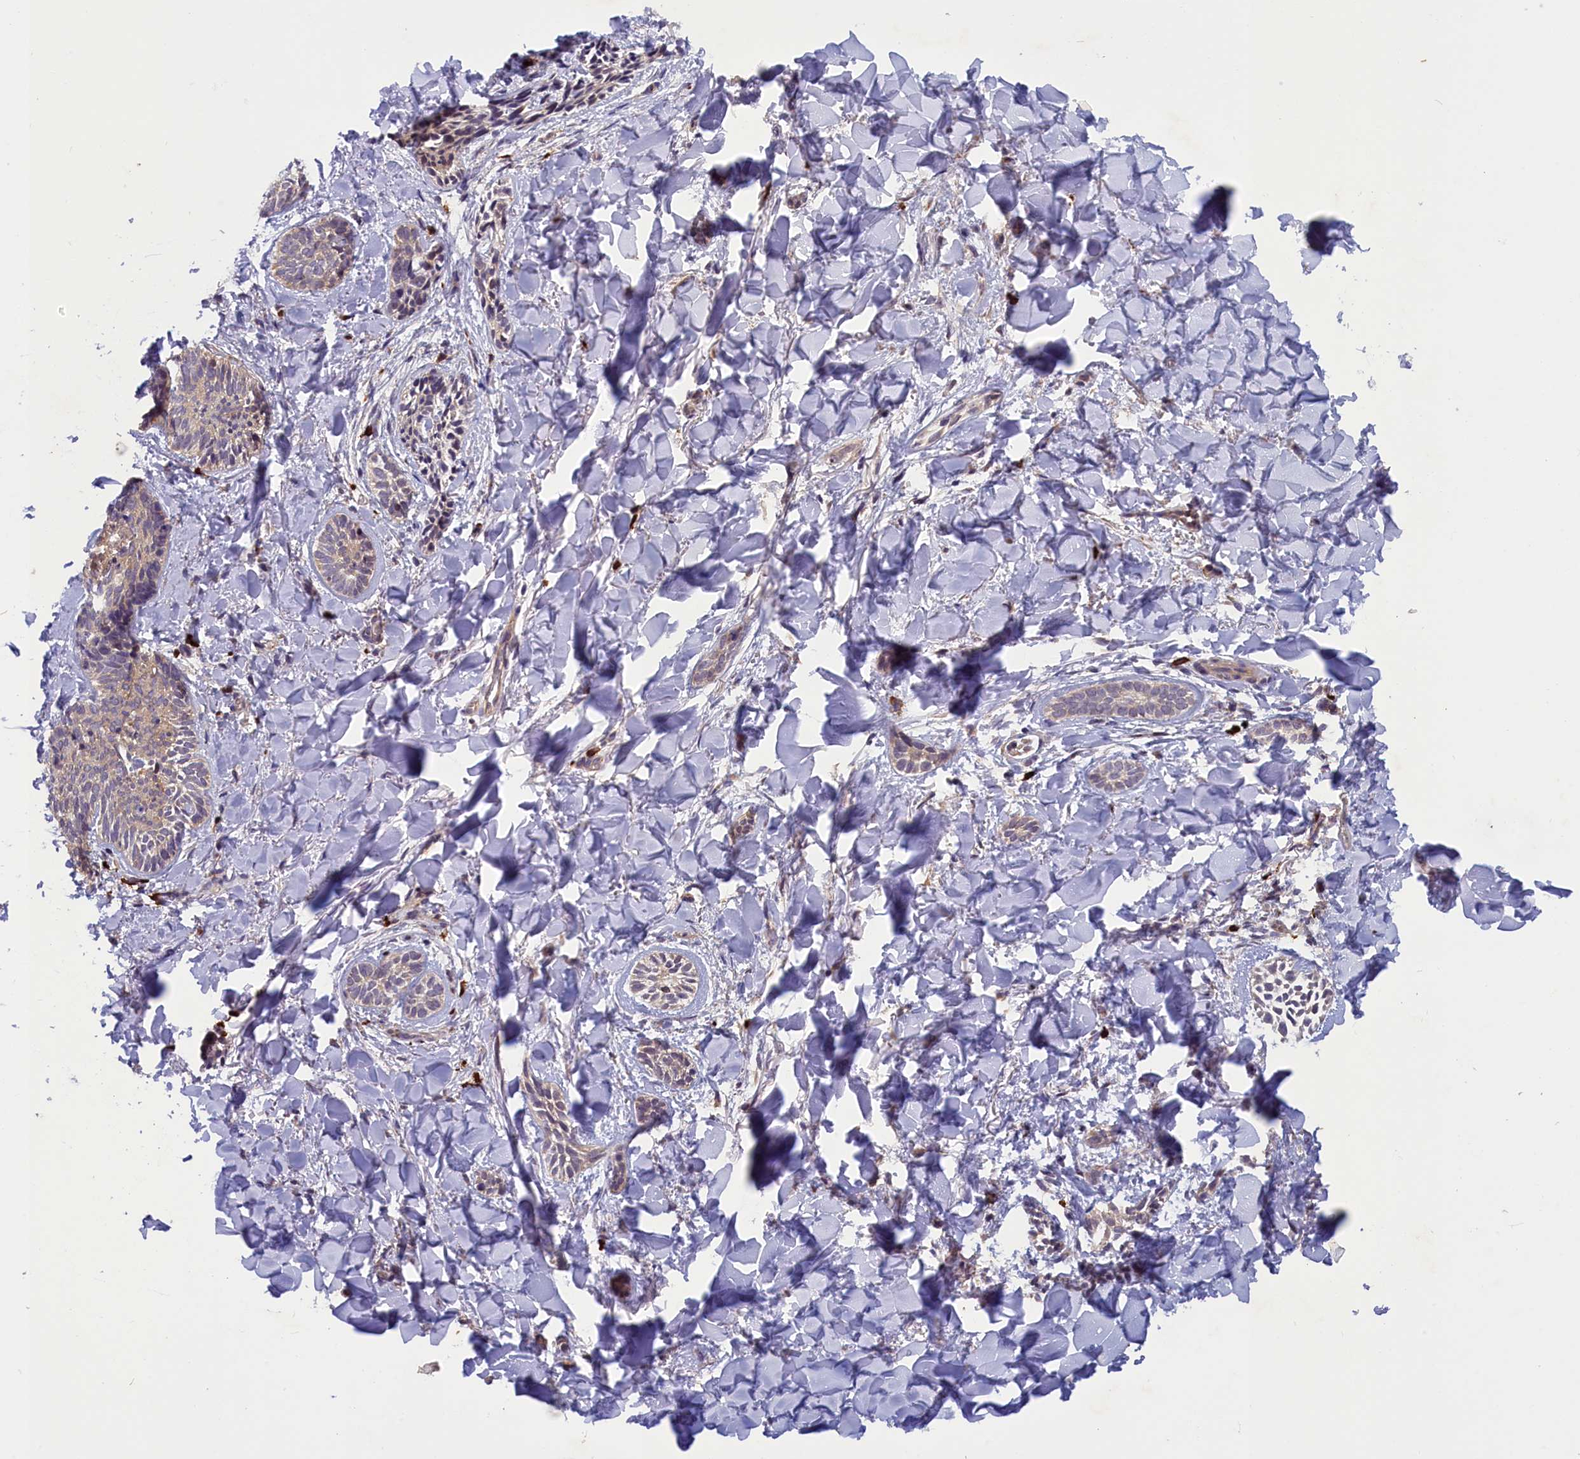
{"staining": {"intensity": "weak", "quantity": "<25%", "location": "cytoplasmic/membranous"}, "tissue": "skin cancer", "cell_type": "Tumor cells", "image_type": "cancer", "snomed": [{"axis": "morphology", "description": "Basal cell carcinoma"}, {"axis": "topography", "description": "Skin"}], "caption": "Basal cell carcinoma (skin) was stained to show a protein in brown. There is no significant expression in tumor cells. The staining was performed using DAB (3,3'-diaminobenzidine) to visualize the protein expression in brown, while the nuclei were stained in blue with hematoxylin (Magnification: 20x).", "gene": "CCDC9B", "patient": {"sex": "female", "age": 59}}